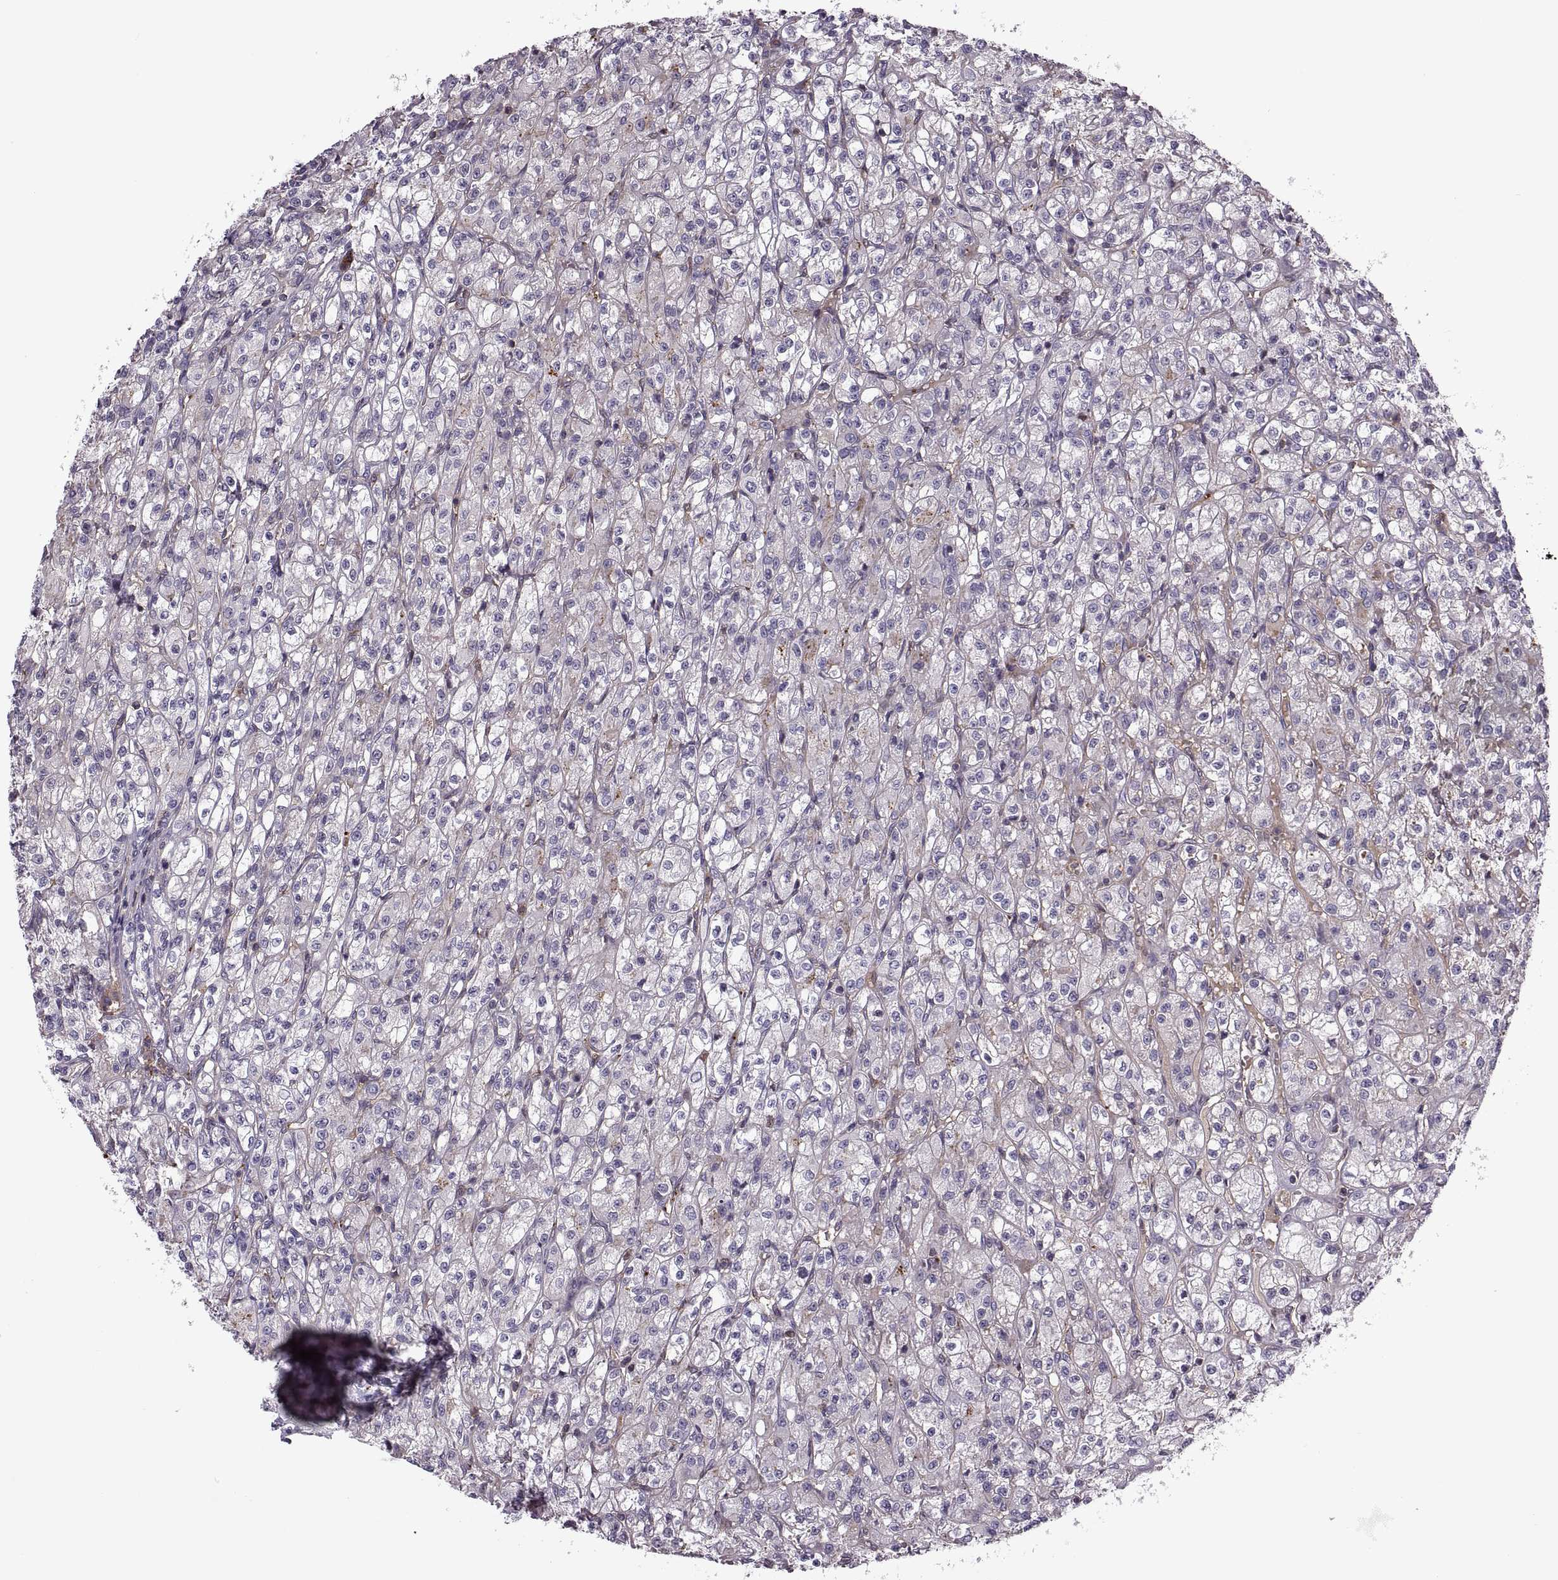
{"staining": {"intensity": "negative", "quantity": "none", "location": "none"}, "tissue": "renal cancer", "cell_type": "Tumor cells", "image_type": "cancer", "snomed": [{"axis": "morphology", "description": "Adenocarcinoma, NOS"}, {"axis": "topography", "description": "Kidney"}], "caption": "Immunohistochemistry photomicrograph of neoplastic tissue: renal adenocarcinoma stained with DAB (3,3'-diaminobenzidine) shows no significant protein positivity in tumor cells. (DAB (3,3'-diaminobenzidine) immunohistochemistry, high magnification).", "gene": "SLC2A3", "patient": {"sex": "female", "age": 70}}